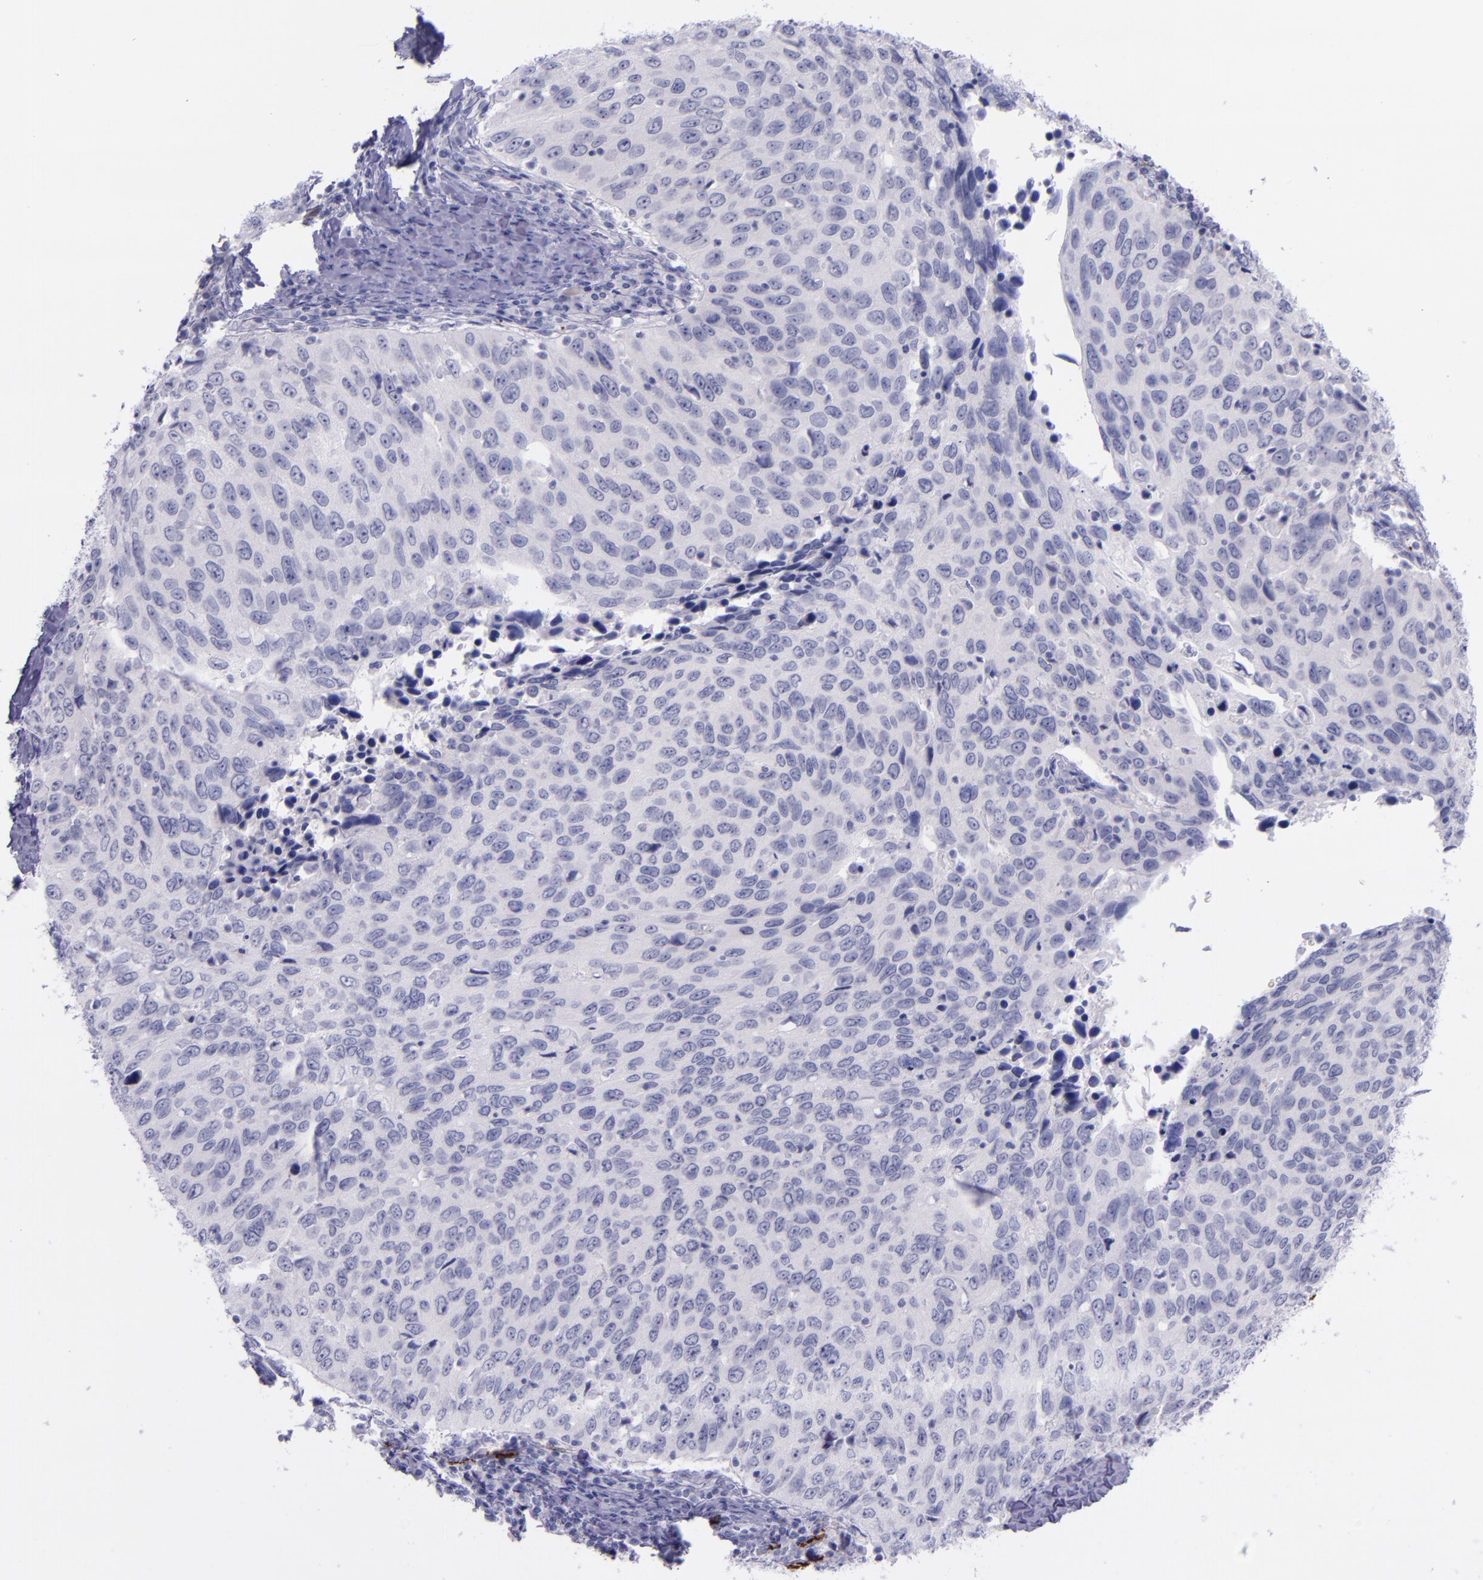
{"staining": {"intensity": "negative", "quantity": "none", "location": "none"}, "tissue": "cervical cancer", "cell_type": "Tumor cells", "image_type": "cancer", "snomed": [{"axis": "morphology", "description": "Squamous cell carcinoma, NOS"}, {"axis": "topography", "description": "Cervix"}], "caption": "IHC of human cervical cancer exhibits no staining in tumor cells.", "gene": "SELE", "patient": {"sex": "female", "age": 53}}